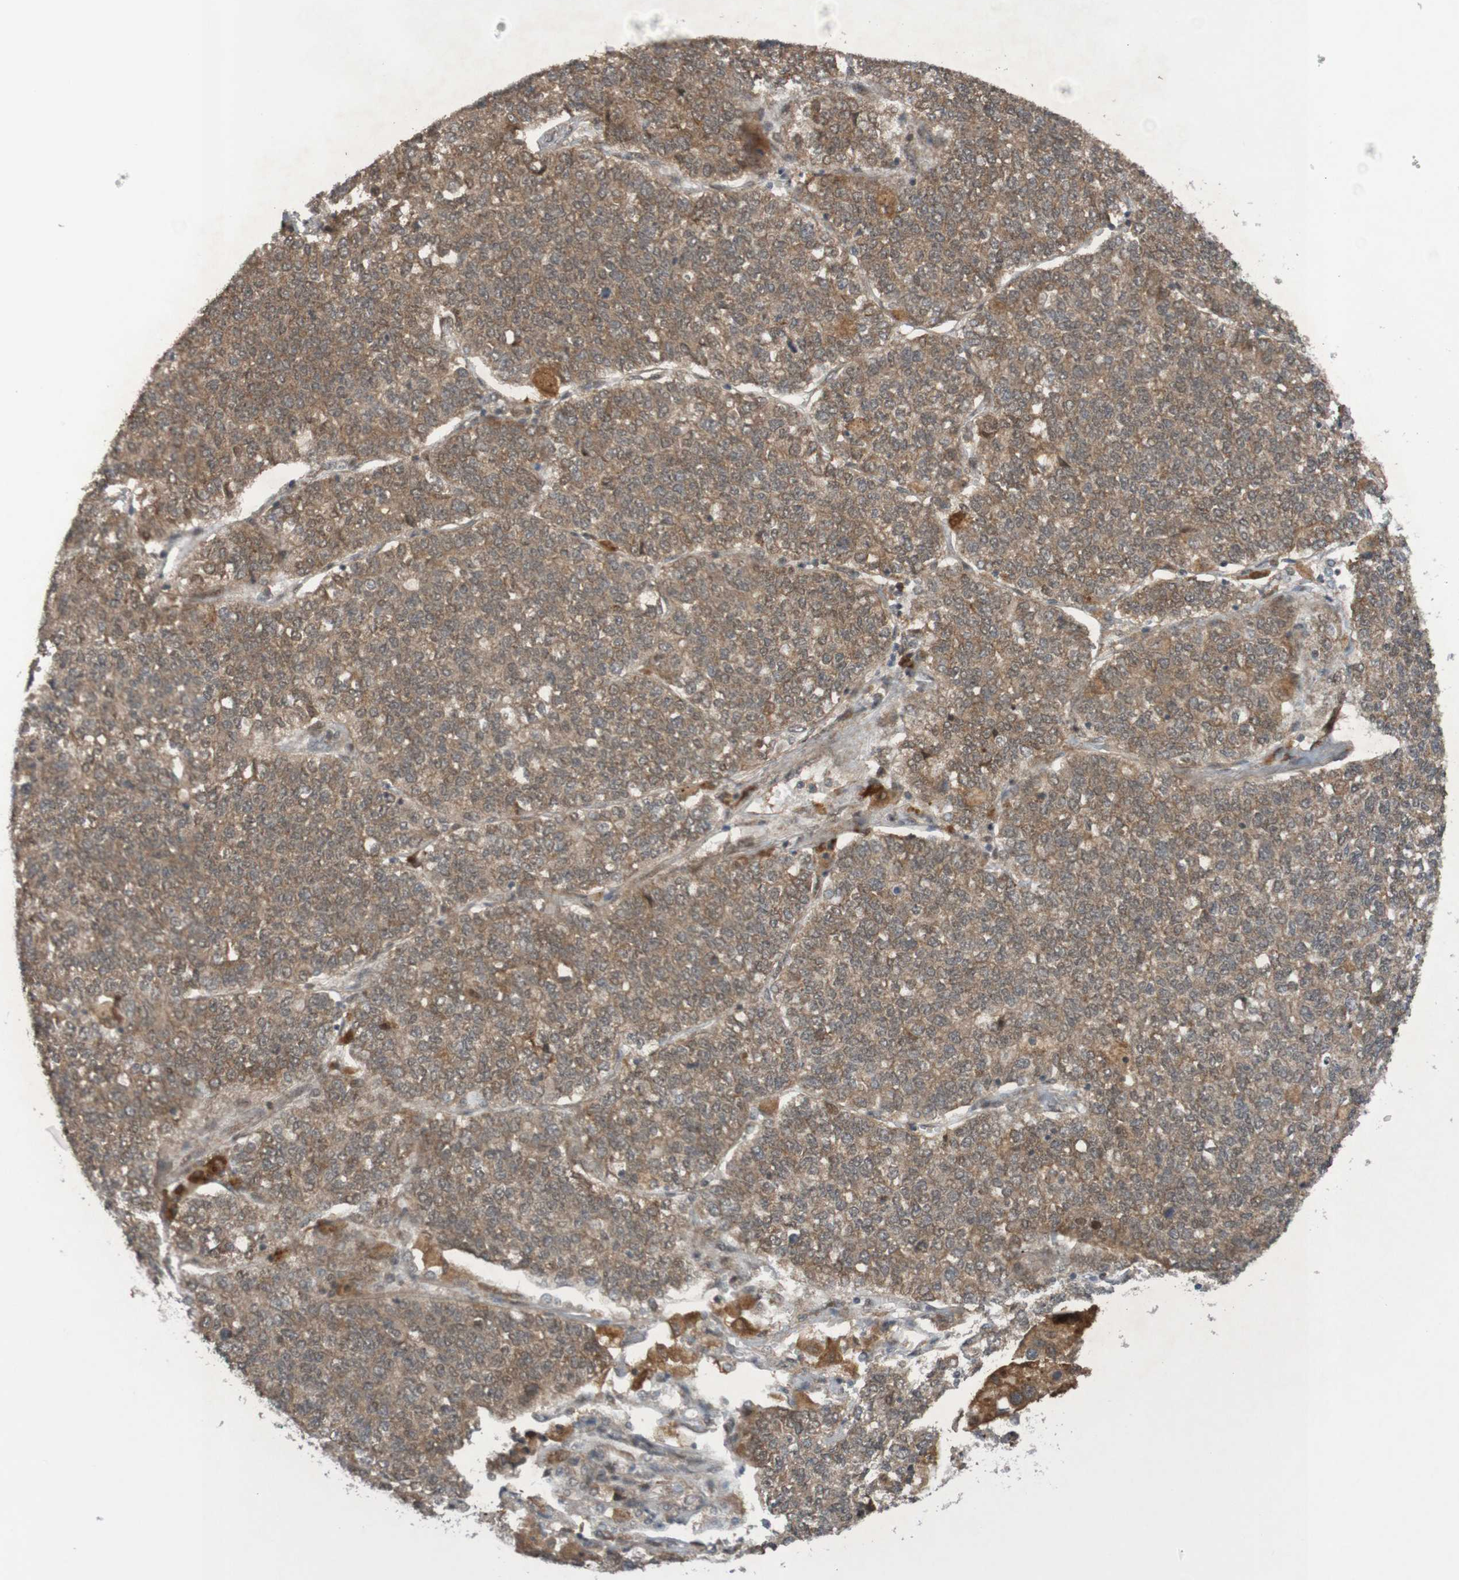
{"staining": {"intensity": "moderate", "quantity": ">75%", "location": "cytoplasmic/membranous"}, "tissue": "lung cancer", "cell_type": "Tumor cells", "image_type": "cancer", "snomed": [{"axis": "morphology", "description": "Adenocarcinoma, NOS"}, {"axis": "topography", "description": "Lung"}], "caption": "DAB (3,3'-diaminobenzidine) immunohistochemical staining of human lung cancer exhibits moderate cytoplasmic/membranous protein expression in about >75% of tumor cells.", "gene": "ITLN1", "patient": {"sex": "male", "age": 49}}